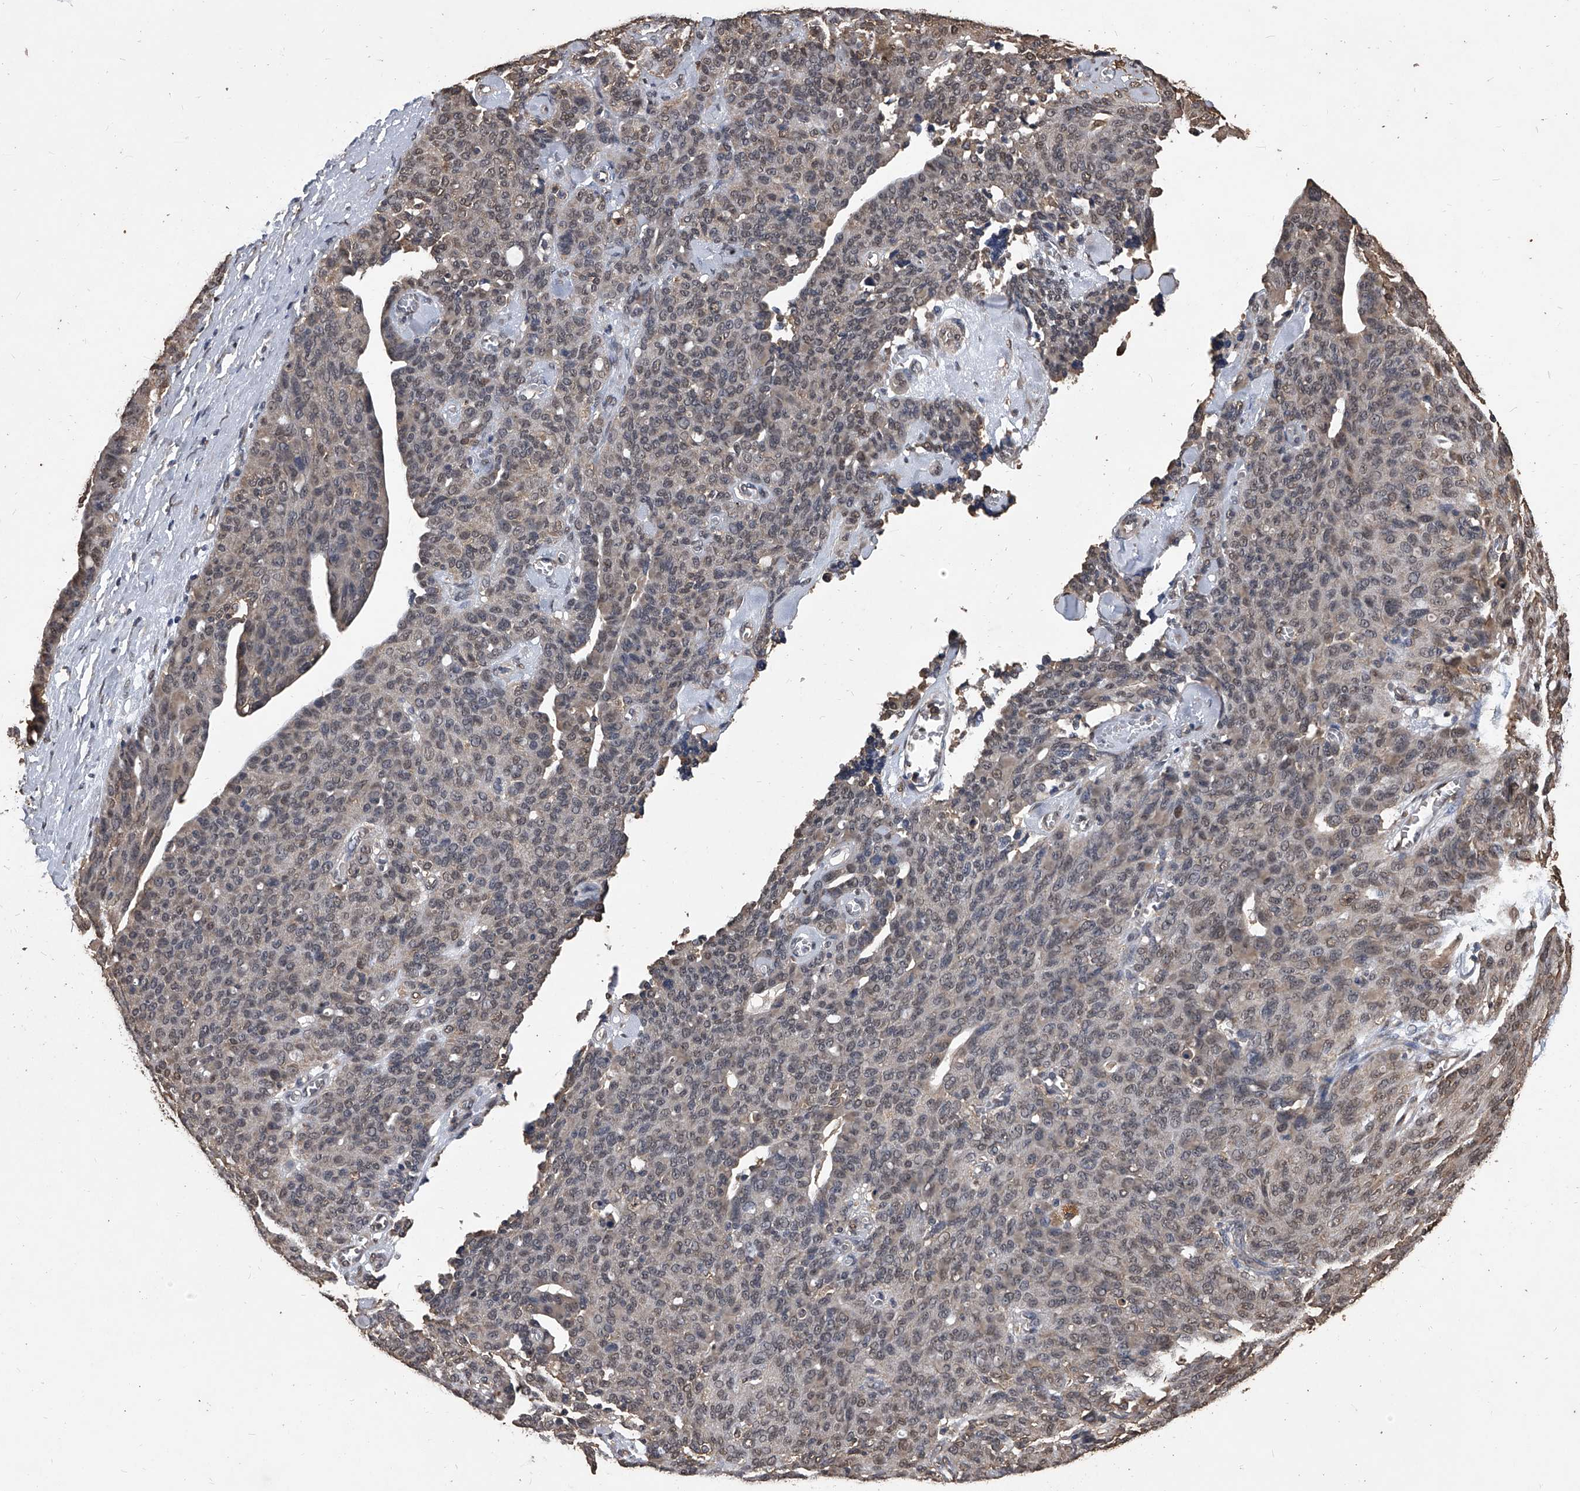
{"staining": {"intensity": "weak", "quantity": "<25%", "location": "cytoplasmic/membranous,nuclear"}, "tissue": "ovarian cancer", "cell_type": "Tumor cells", "image_type": "cancer", "snomed": [{"axis": "morphology", "description": "Carcinoma, endometroid"}, {"axis": "topography", "description": "Ovary"}], "caption": "DAB (3,3'-diaminobenzidine) immunohistochemical staining of human ovarian endometroid carcinoma demonstrates no significant expression in tumor cells. (DAB (3,3'-diaminobenzidine) immunohistochemistry (IHC) with hematoxylin counter stain).", "gene": "FBXL4", "patient": {"sex": "female", "age": 60}}